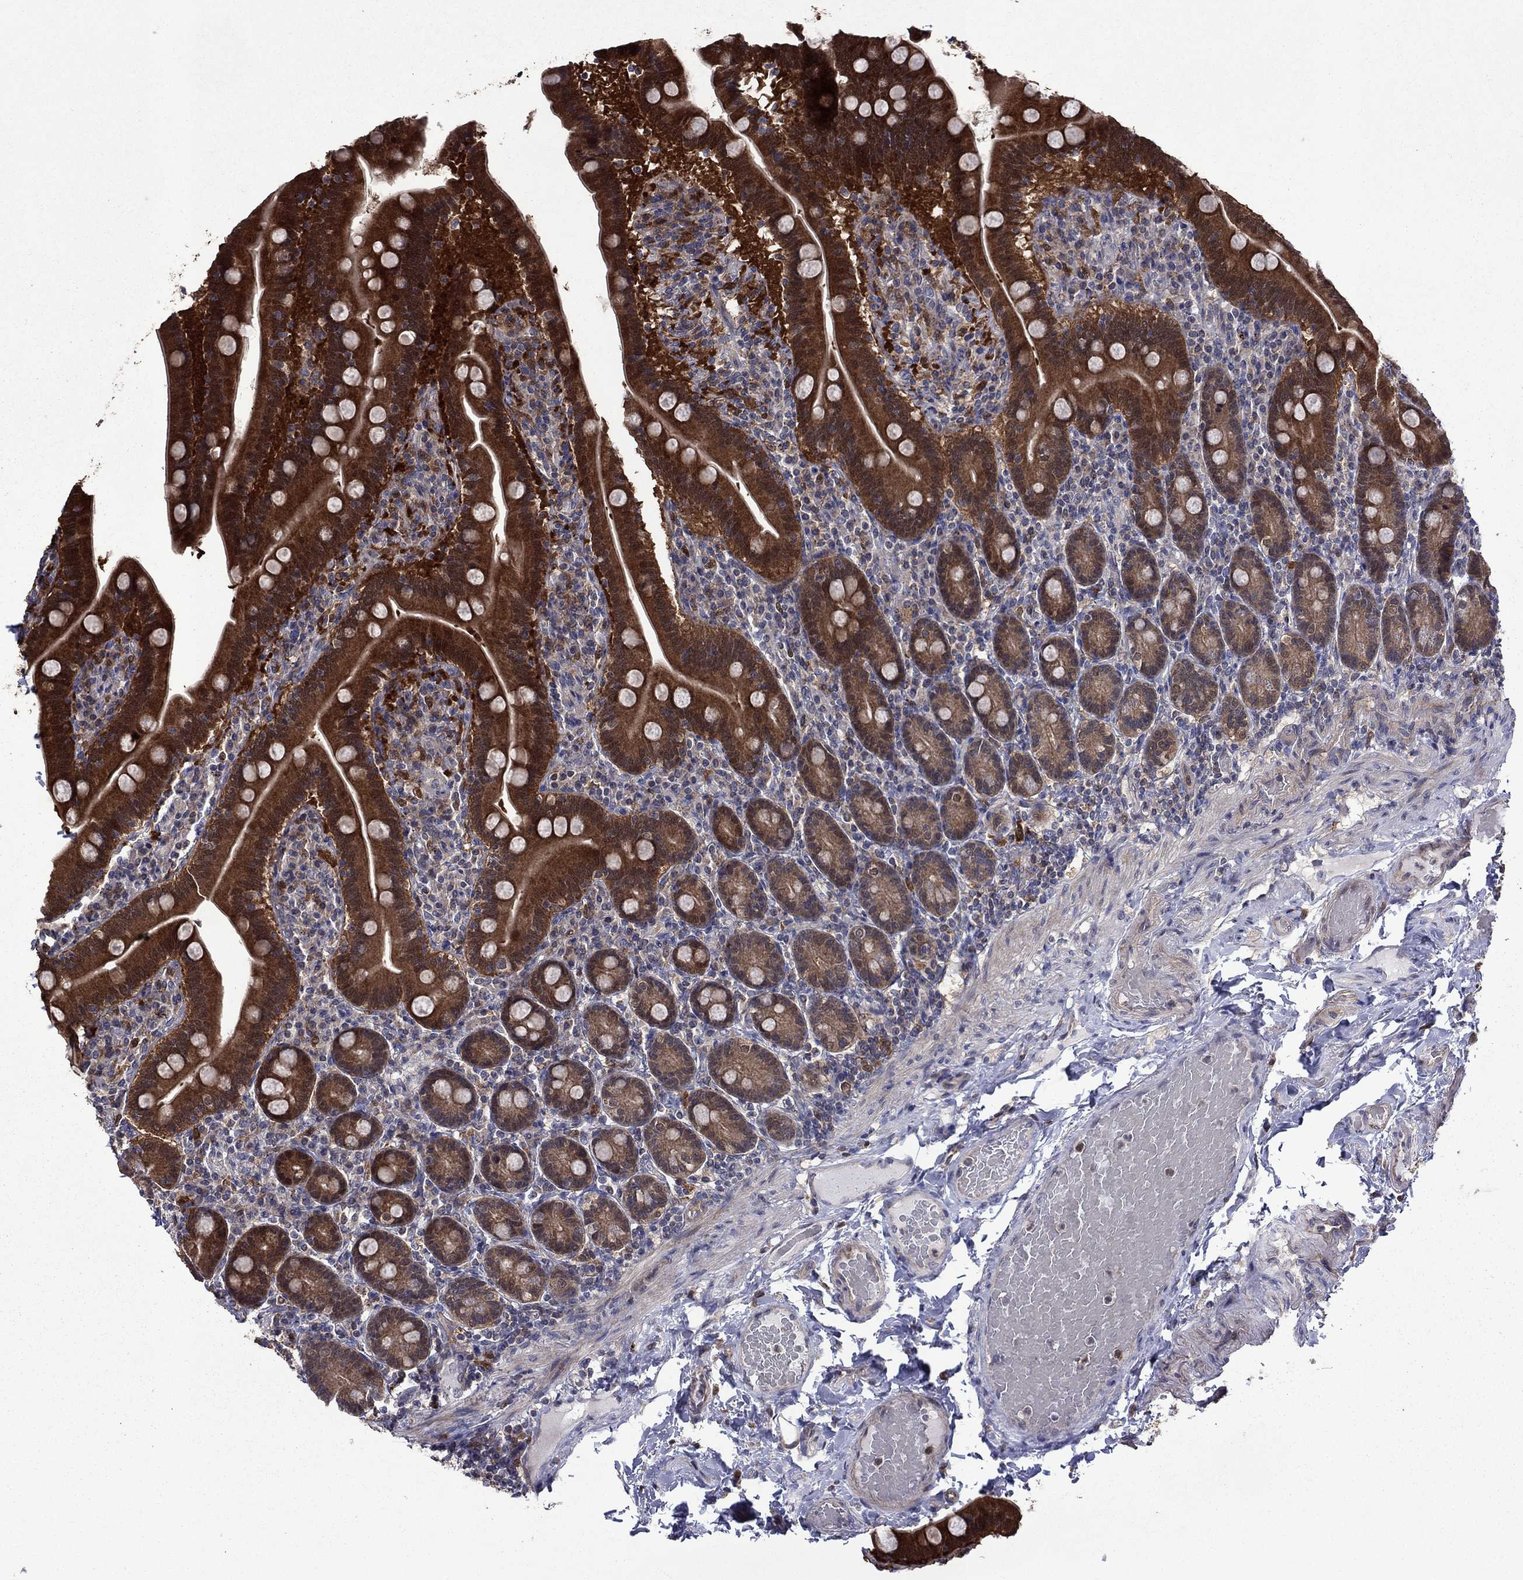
{"staining": {"intensity": "strong", "quantity": ">75%", "location": "cytoplasmic/membranous"}, "tissue": "small intestine", "cell_type": "Glandular cells", "image_type": "normal", "snomed": [{"axis": "morphology", "description": "Normal tissue, NOS"}, {"axis": "topography", "description": "Small intestine"}], "caption": "The immunohistochemical stain labels strong cytoplasmic/membranous expression in glandular cells of benign small intestine.", "gene": "TPMT", "patient": {"sex": "male", "age": 66}}